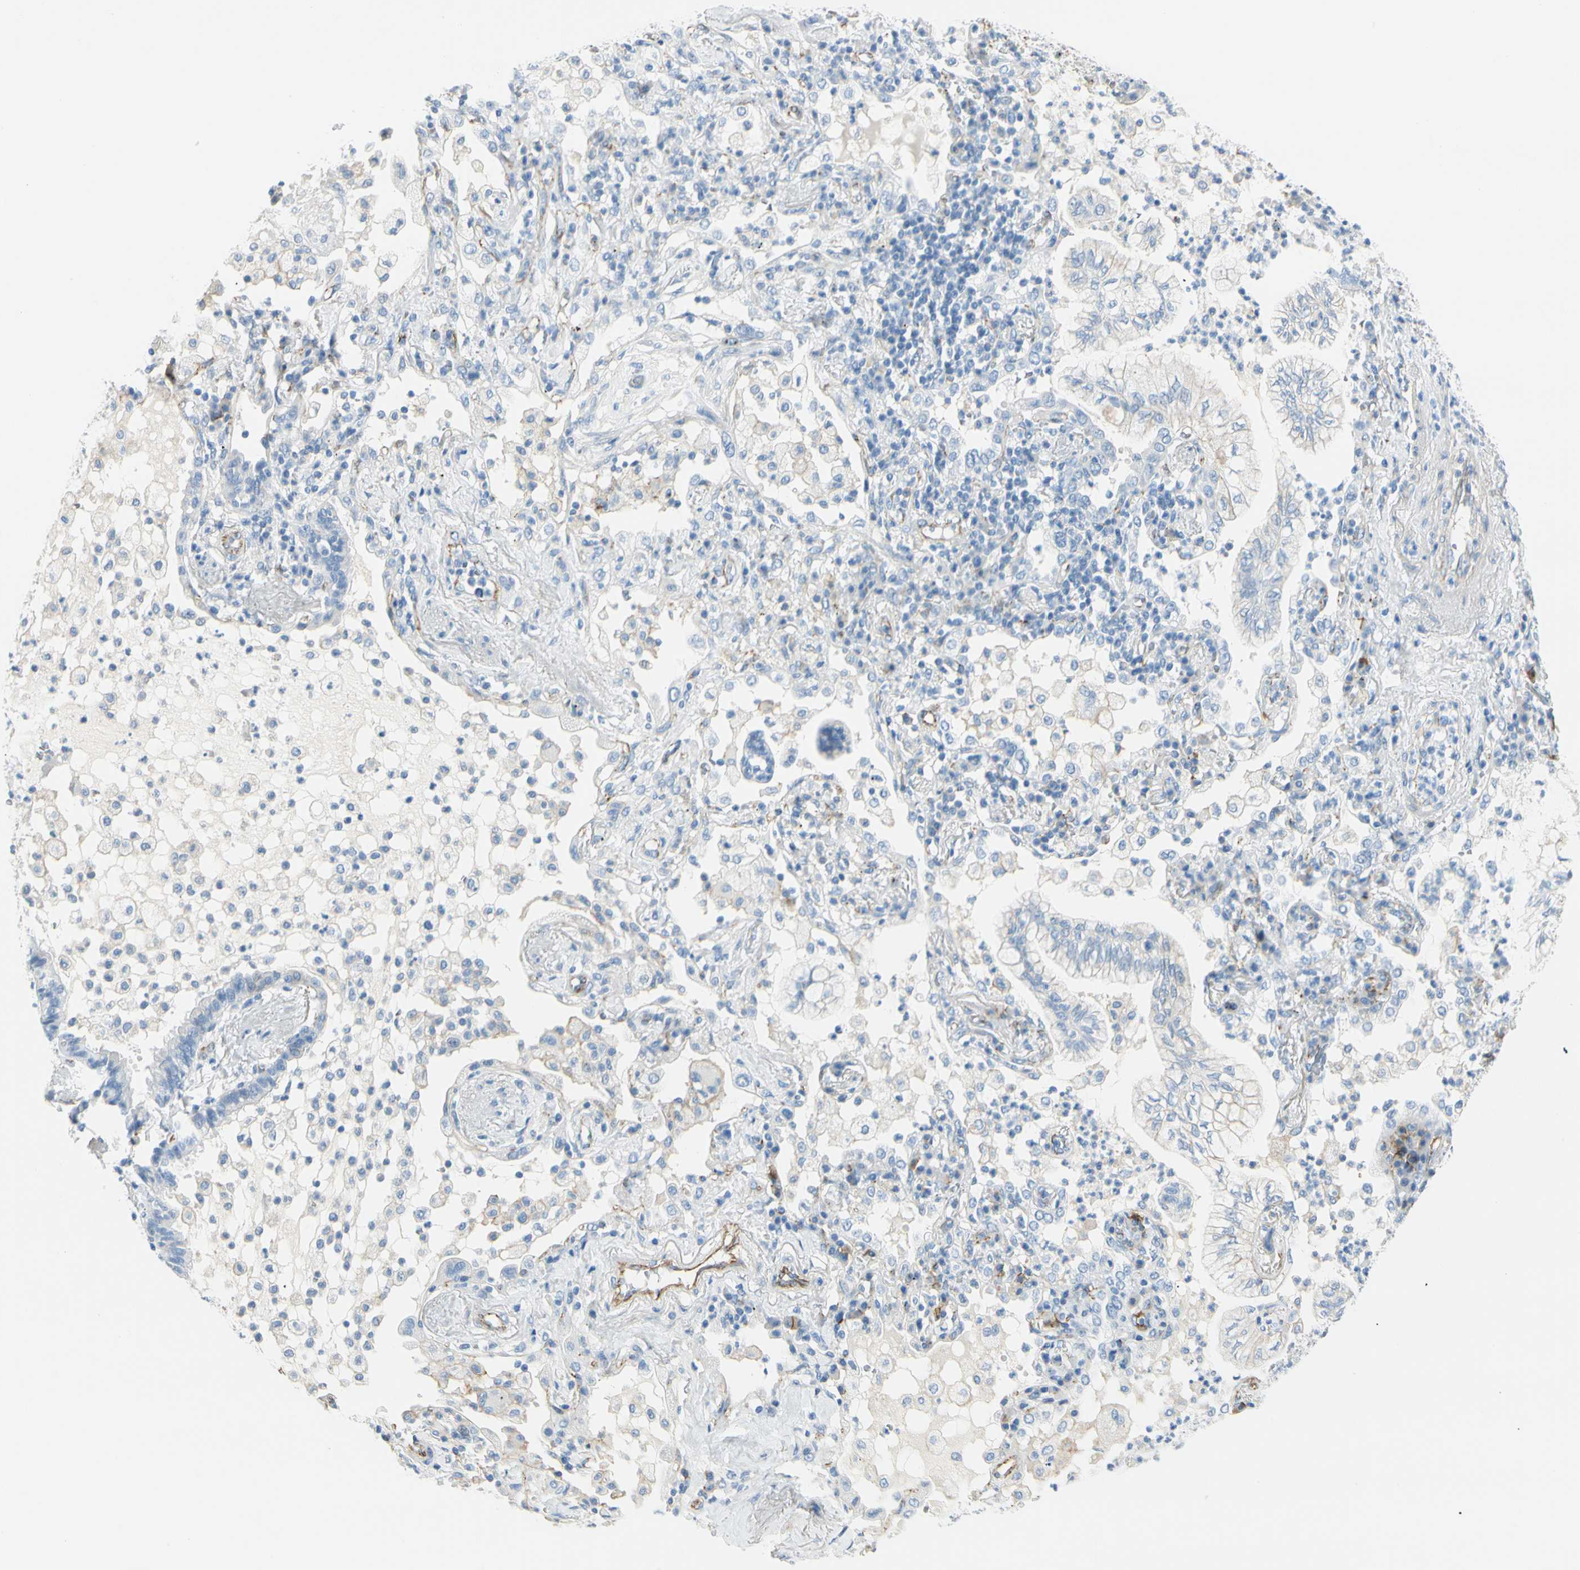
{"staining": {"intensity": "weak", "quantity": "25%-75%", "location": "cytoplasmic/membranous"}, "tissue": "lung cancer", "cell_type": "Tumor cells", "image_type": "cancer", "snomed": [{"axis": "morphology", "description": "Normal tissue, NOS"}, {"axis": "morphology", "description": "Adenocarcinoma, NOS"}, {"axis": "topography", "description": "Bronchus"}, {"axis": "topography", "description": "Lung"}], "caption": "Lung cancer (adenocarcinoma) stained with a protein marker shows weak staining in tumor cells.", "gene": "VPS9D1", "patient": {"sex": "female", "age": 70}}